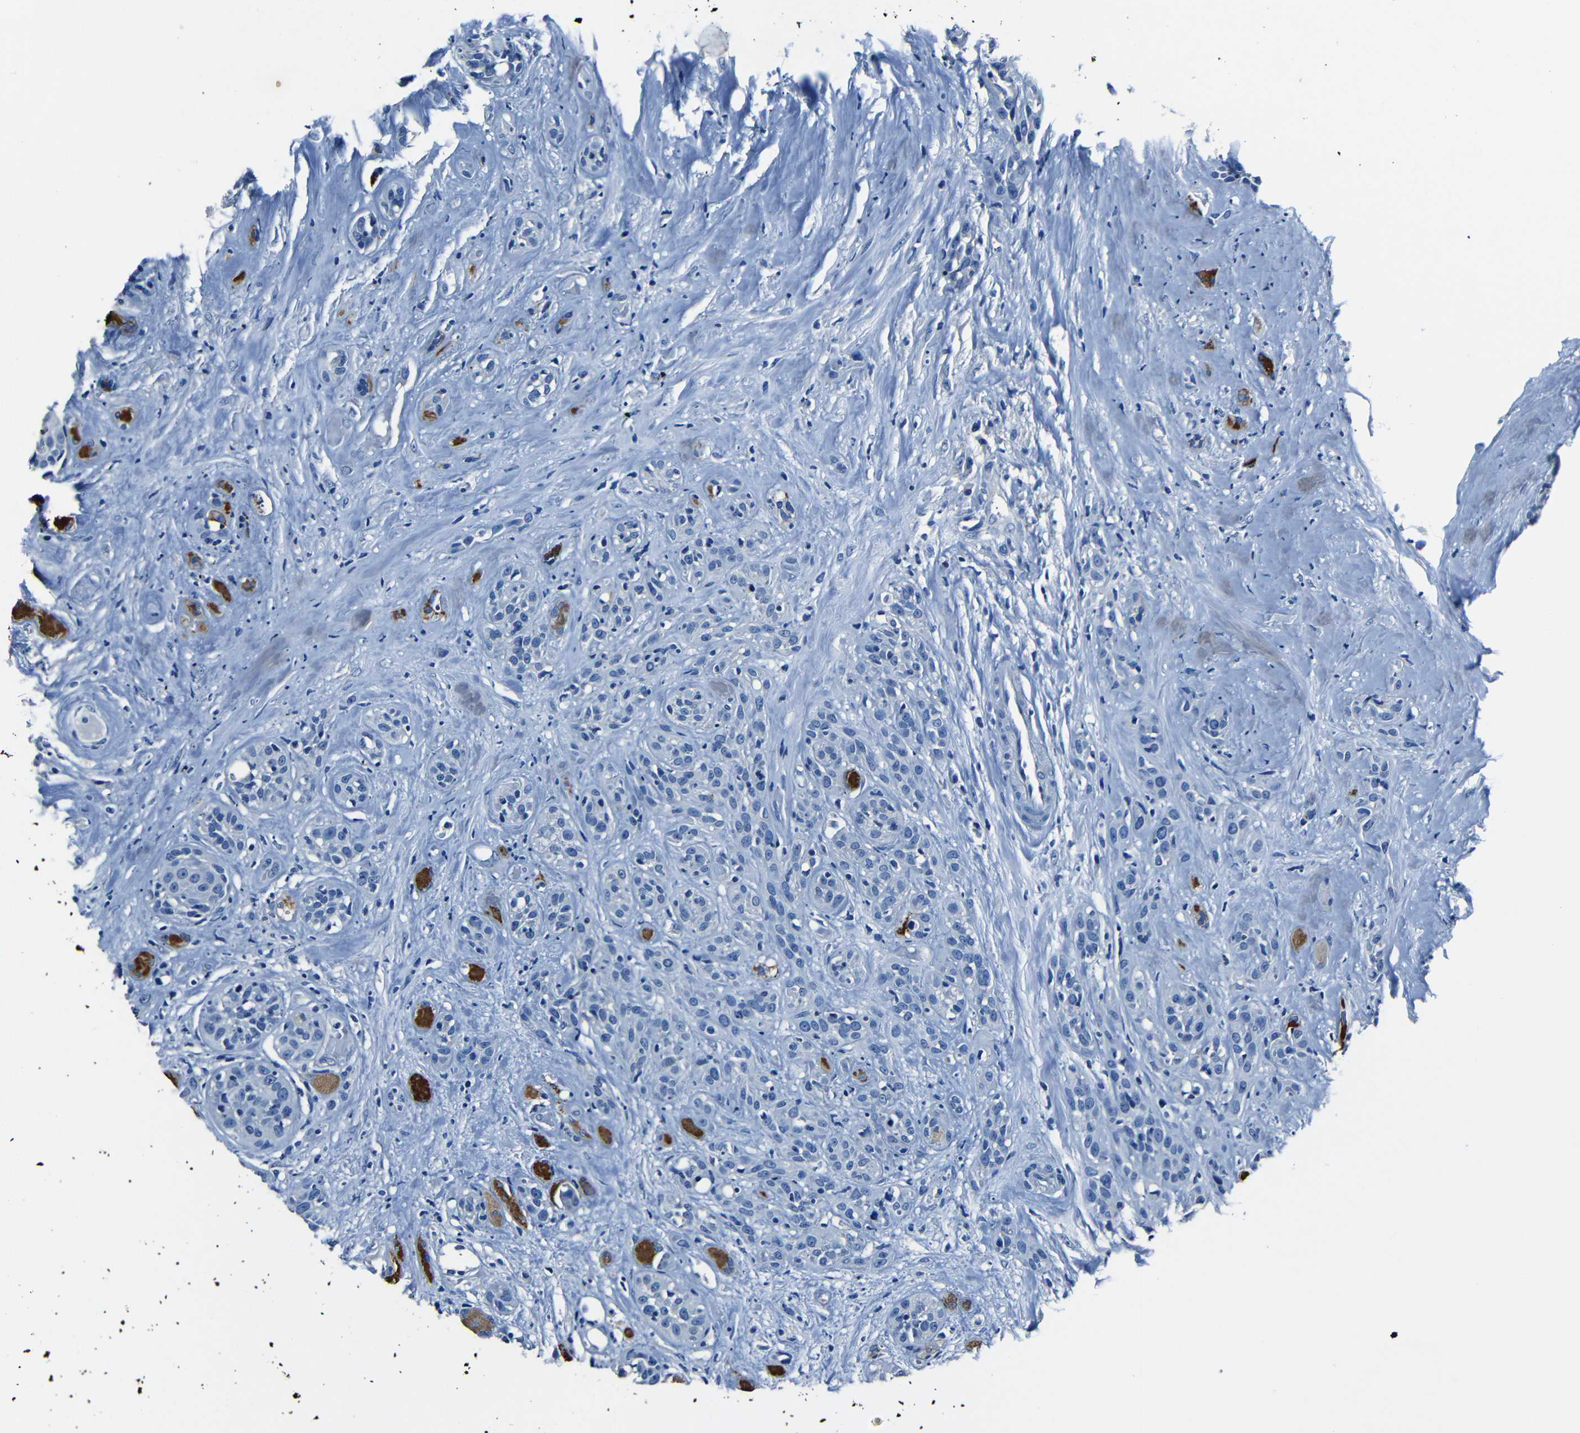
{"staining": {"intensity": "negative", "quantity": "none", "location": "none"}, "tissue": "head and neck cancer", "cell_type": "Tumor cells", "image_type": "cancer", "snomed": [{"axis": "morphology", "description": "Squamous cell carcinoma, NOS"}, {"axis": "topography", "description": "Head-Neck"}], "caption": "Immunohistochemistry (IHC) image of neoplastic tissue: head and neck squamous cell carcinoma stained with DAB displays no significant protein expression in tumor cells. The staining is performed using DAB (3,3'-diaminobenzidine) brown chromogen with nuclei counter-stained in using hematoxylin.", "gene": "NCMAP", "patient": {"sex": "male", "age": 62}}